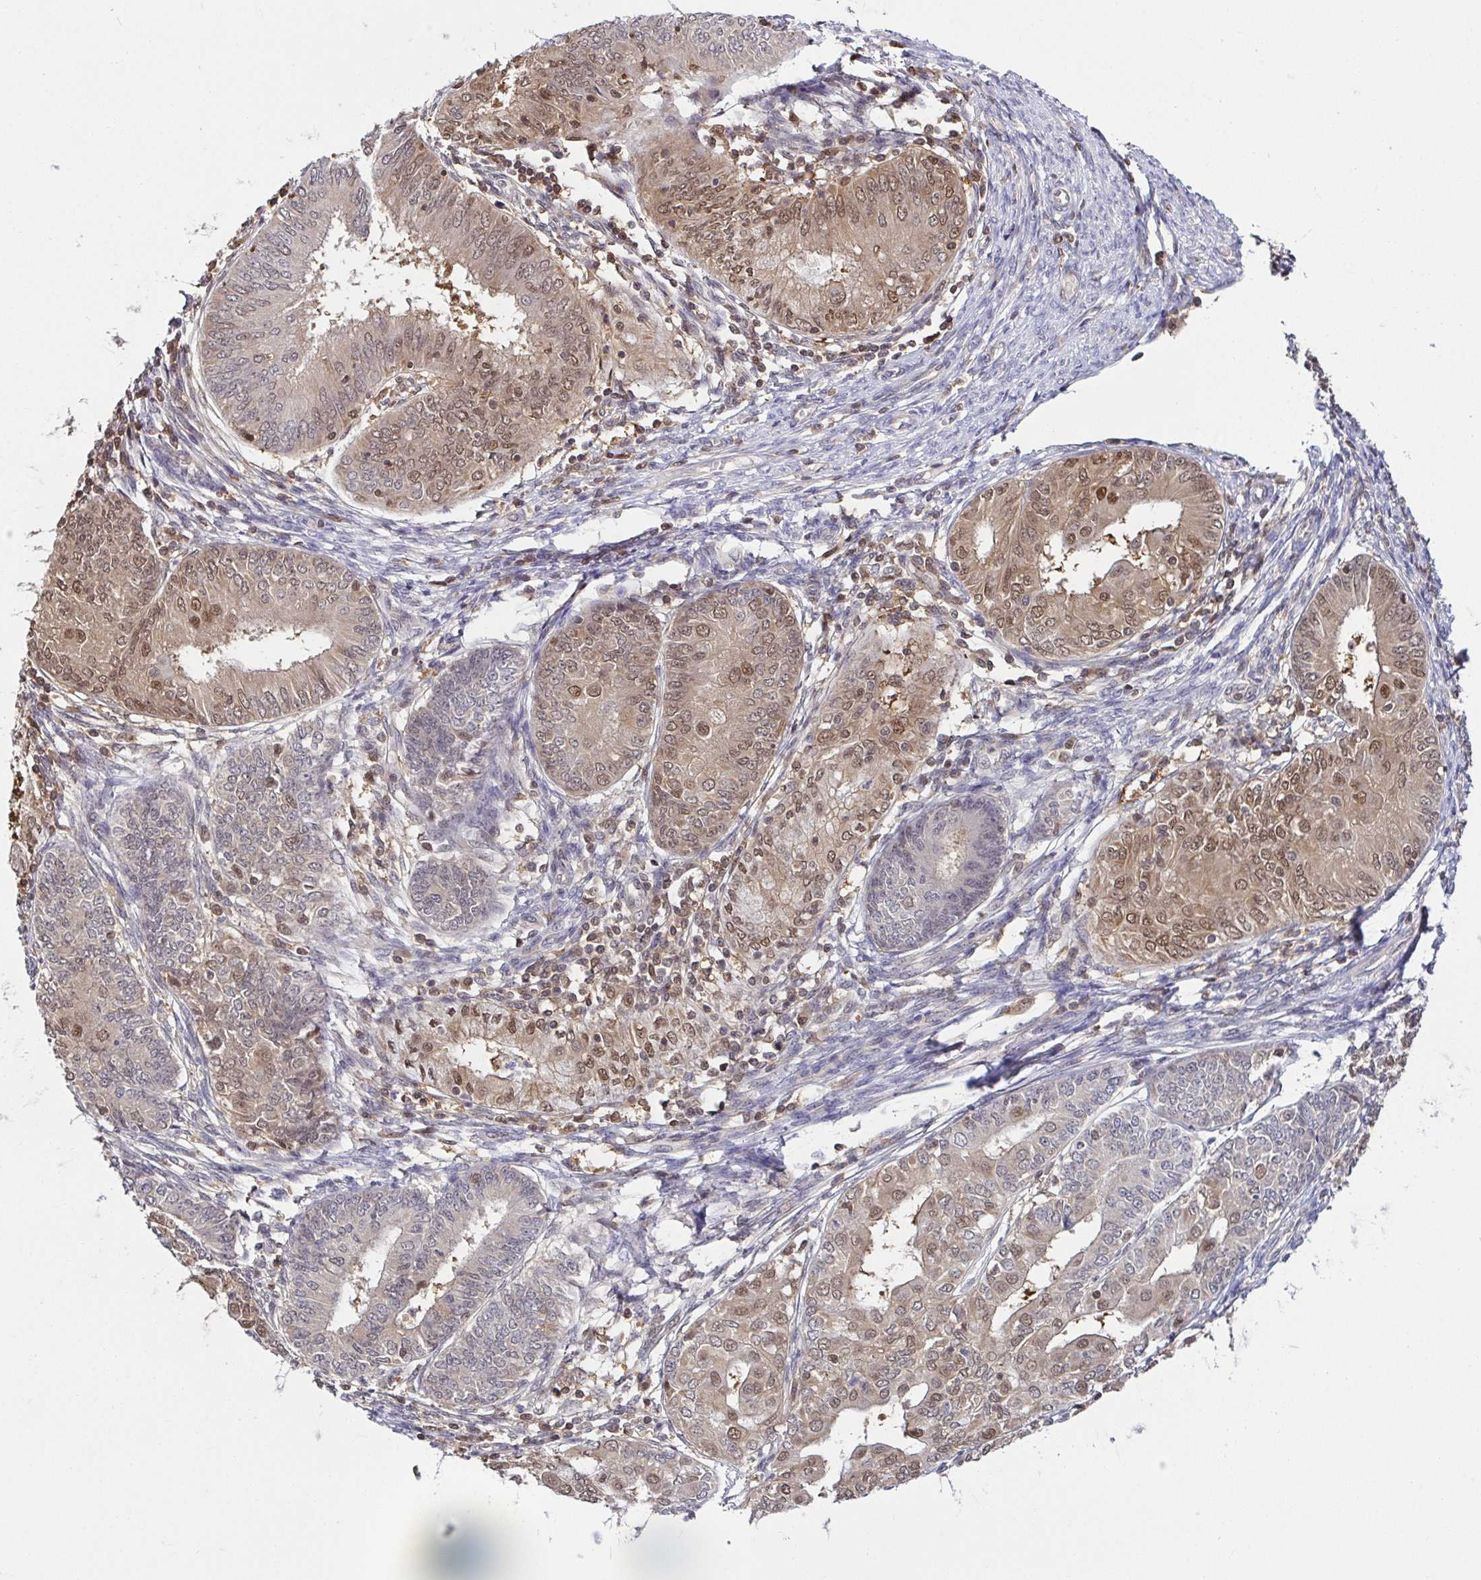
{"staining": {"intensity": "moderate", "quantity": ">75%", "location": "cytoplasmic/membranous,nuclear"}, "tissue": "endometrial cancer", "cell_type": "Tumor cells", "image_type": "cancer", "snomed": [{"axis": "morphology", "description": "Adenocarcinoma, NOS"}, {"axis": "topography", "description": "Endometrium"}], "caption": "Moderate cytoplasmic/membranous and nuclear positivity for a protein is present in approximately >75% of tumor cells of adenocarcinoma (endometrial) using immunohistochemistry (IHC).", "gene": "PSMB9", "patient": {"sex": "female", "age": 68}}